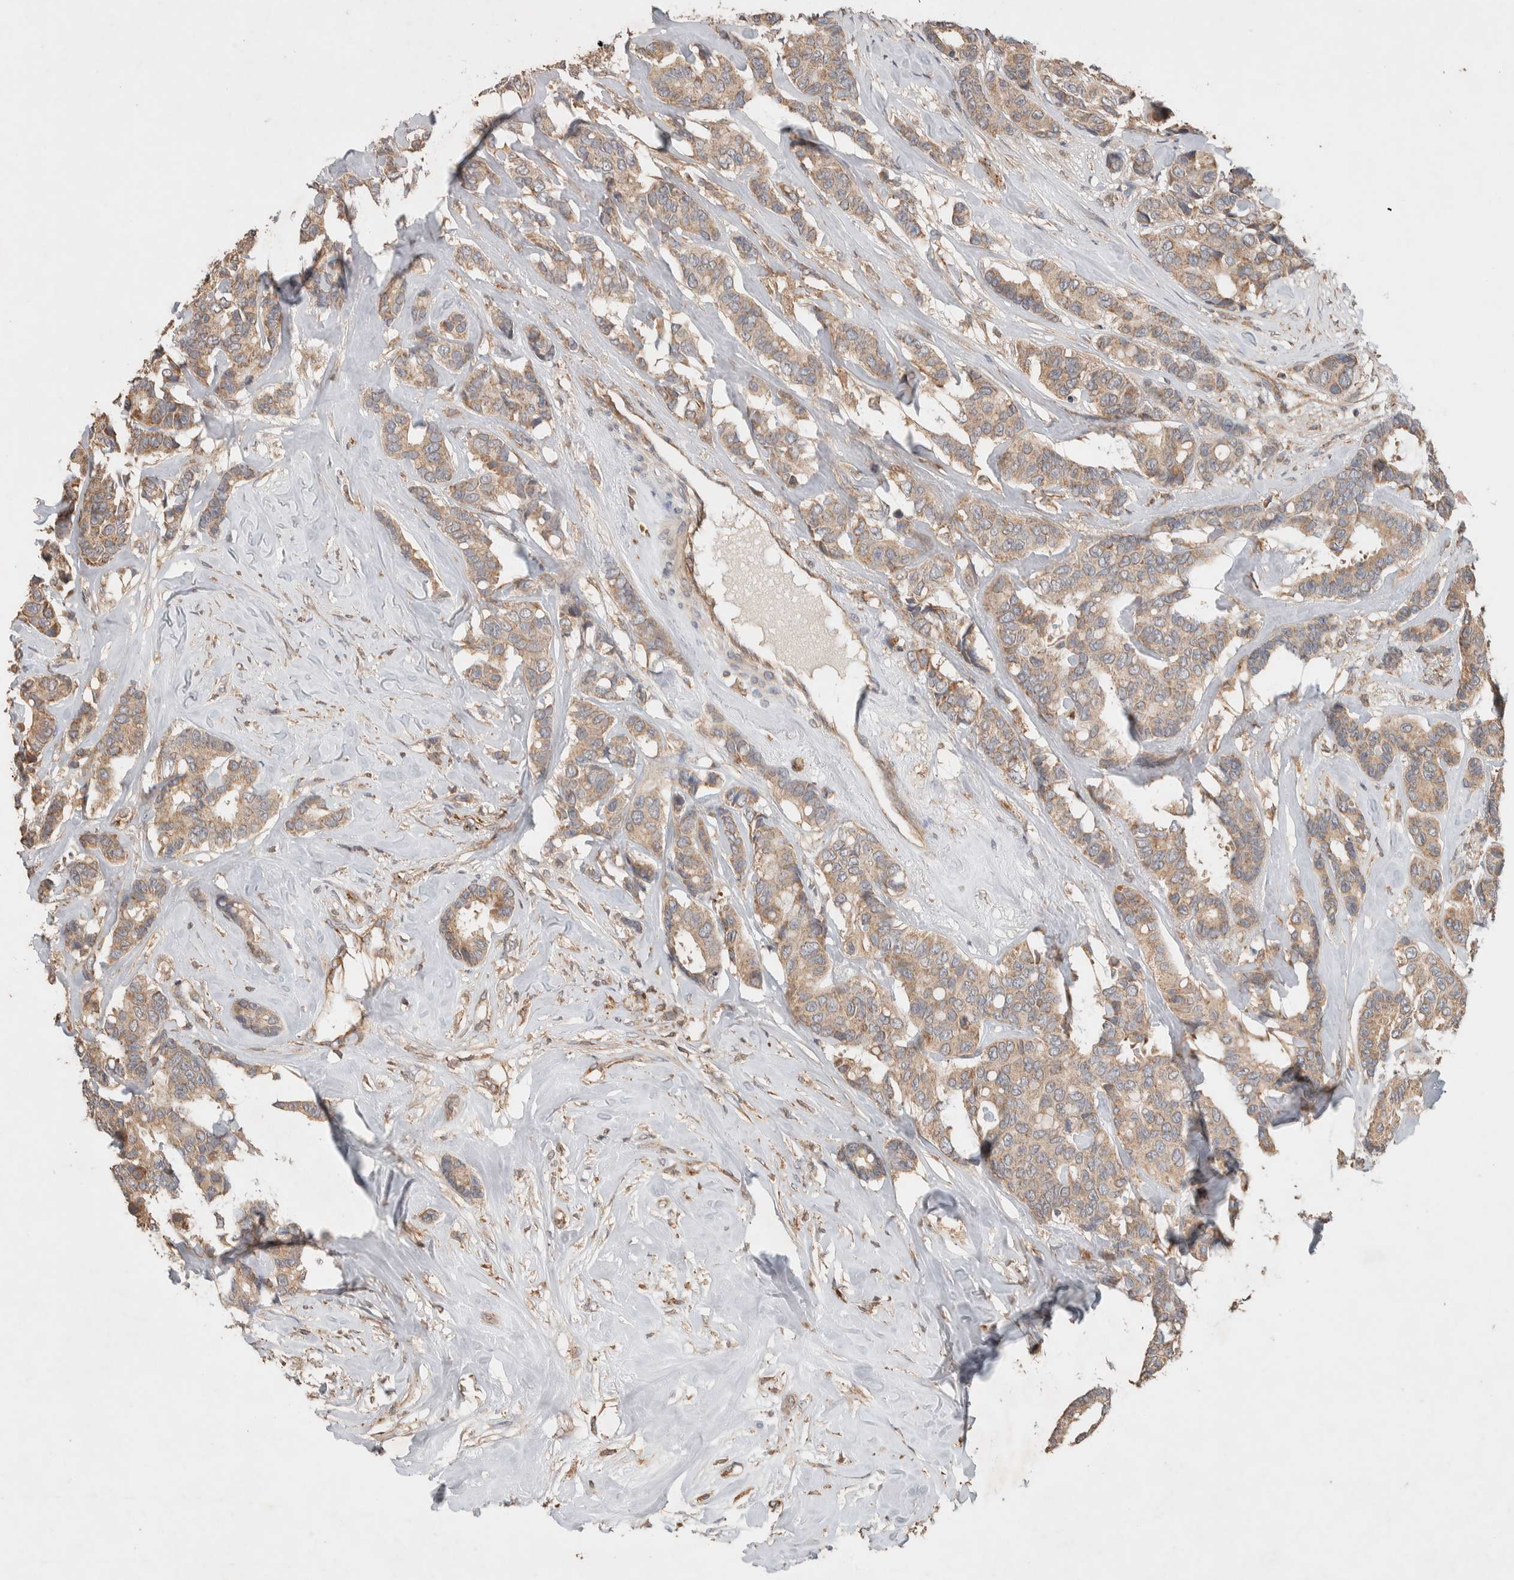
{"staining": {"intensity": "weak", "quantity": ">75%", "location": "cytoplasmic/membranous"}, "tissue": "breast cancer", "cell_type": "Tumor cells", "image_type": "cancer", "snomed": [{"axis": "morphology", "description": "Duct carcinoma"}, {"axis": "topography", "description": "Breast"}], "caption": "A brown stain shows weak cytoplasmic/membranous staining of a protein in breast cancer tumor cells.", "gene": "DEPTOR", "patient": {"sex": "female", "age": 87}}